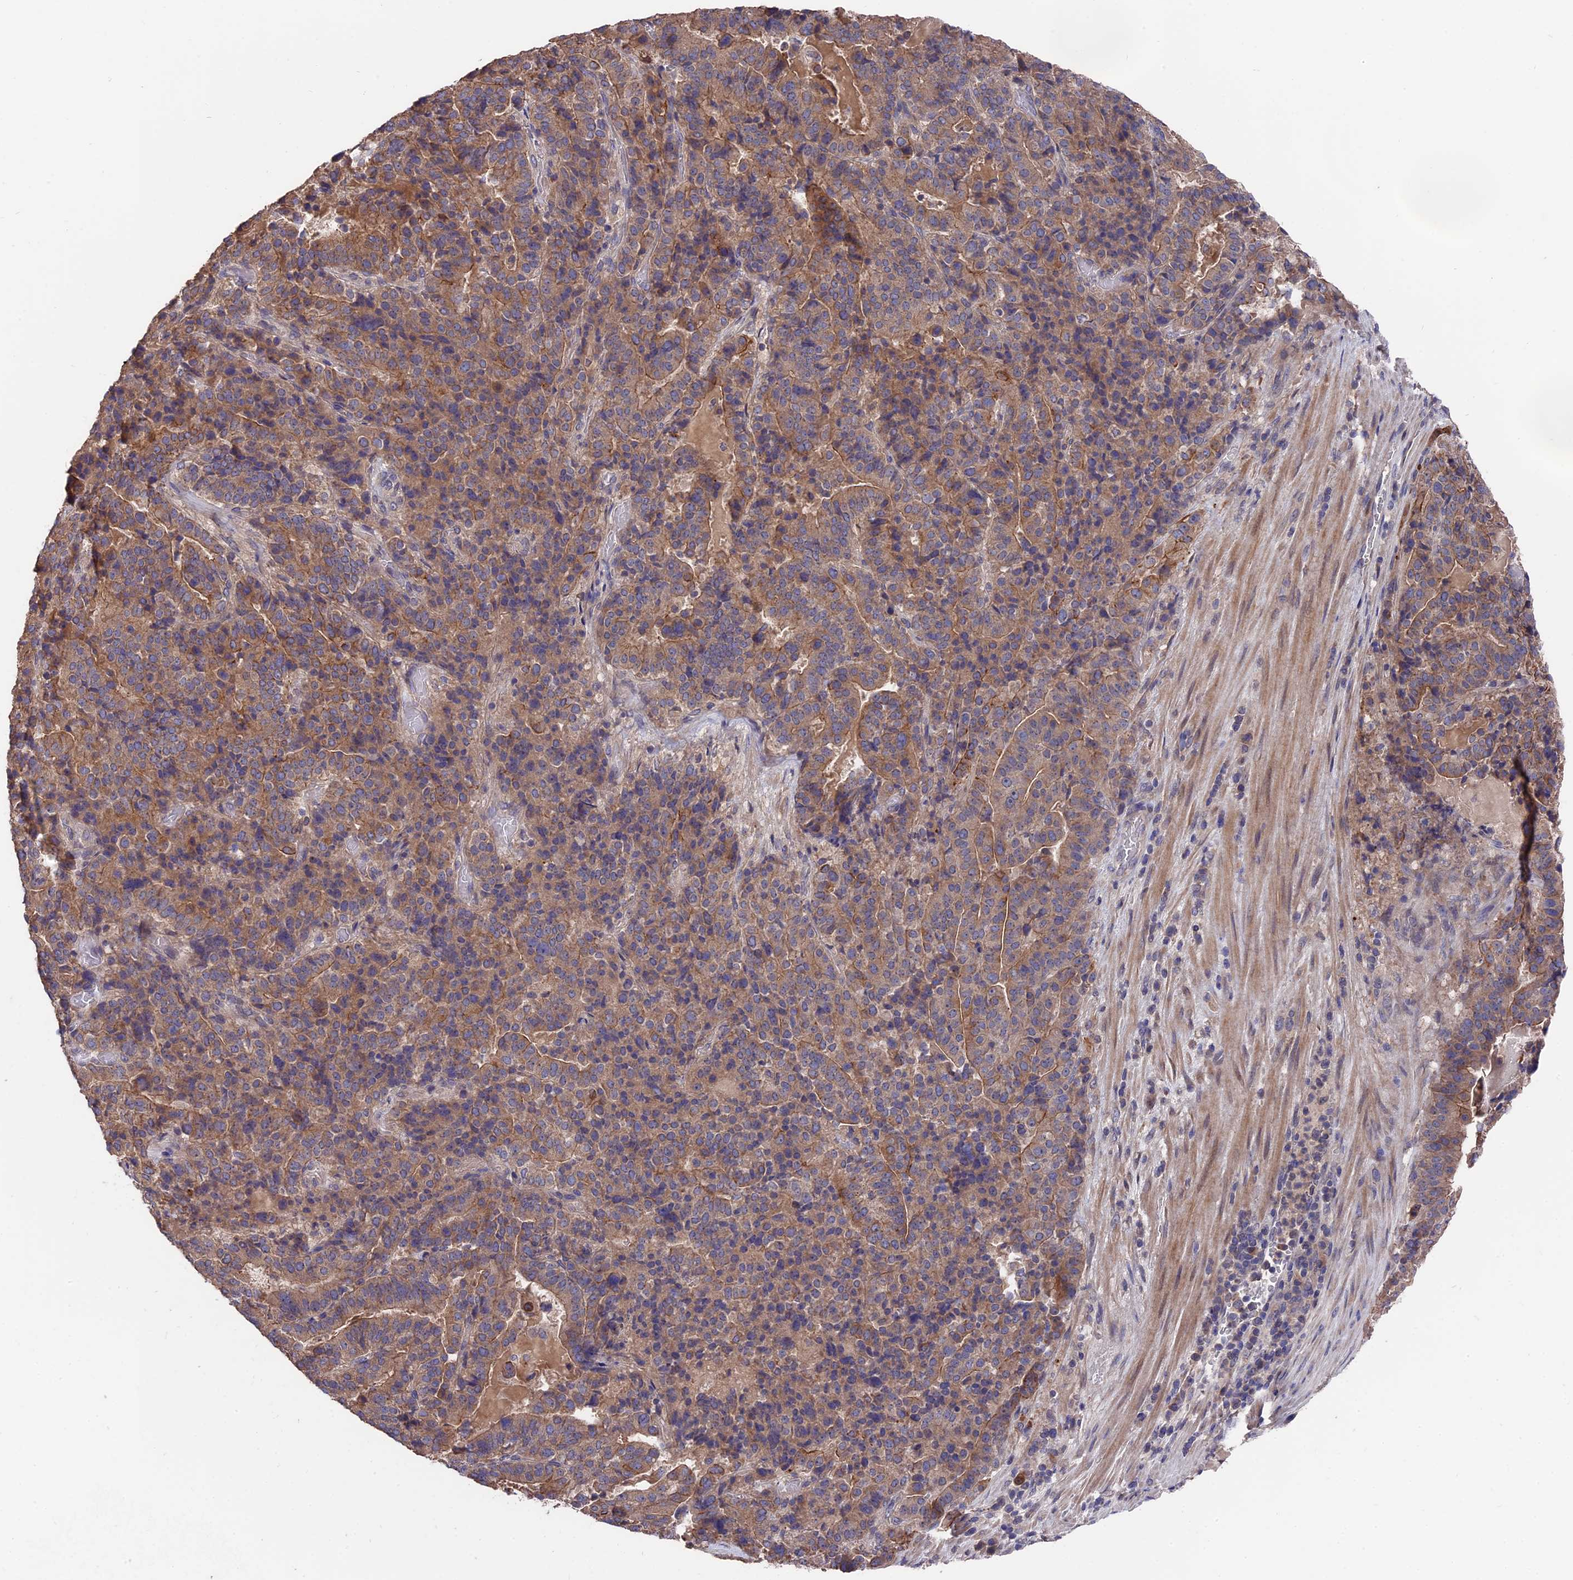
{"staining": {"intensity": "moderate", "quantity": ">75%", "location": "cytoplasmic/membranous"}, "tissue": "stomach cancer", "cell_type": "Tumor cells", "image_type": "cancer", "snomed": [{"axis": "morphology", "description": "Adenocarcinoma, NOS"}, {"axis": "topography", "description": "Stomach"}], "caption": "Immunohistochemistry of stomach cancer demonstrates medium levels of moderate cytoplasmic/membranous expression in about >75% of tumor cells.", "gene": "ZCCHC2", "patient": {"sex": "male", "age": 48}}